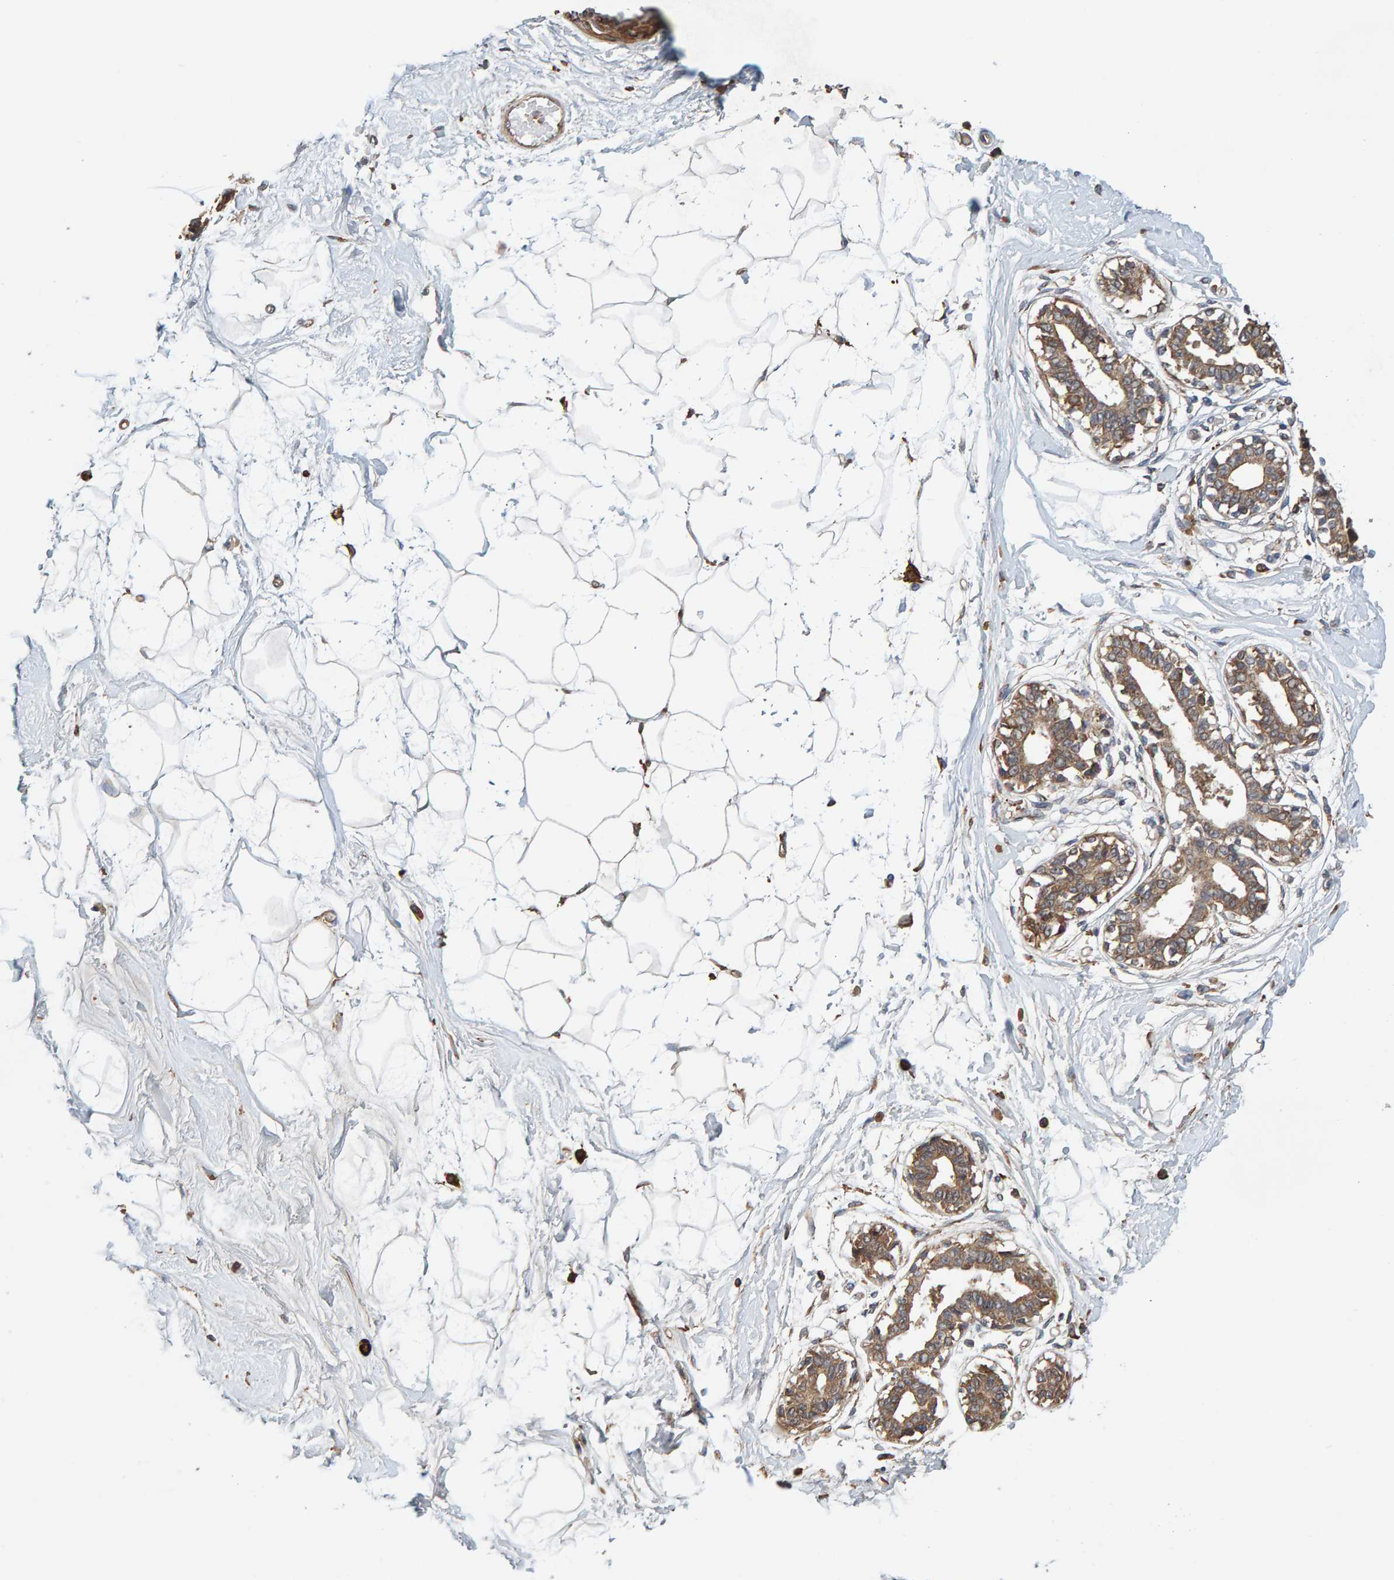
{"staining": {"intensity": "negative", "quantity": "none", "location": "none"}, "tissue": "breast", "cell_type": "Adipocytes", "image_type": "normal", "snomed": [{"axis": "morphology", "description": "Normal tissue, NOS"}, {"axis": "topography", "description": "Breast"}], "caption": "Benign breast was stained to show a protein in brown. There is no significant expression in adipocytes. The staining is performed using DAB (3,3'-diaminobenzidine) brown chromogen with nuclei counter-stained in using hematoxylin.", "gene": "PLA2G3", "patient": {"sex": "female", "age": 45}}